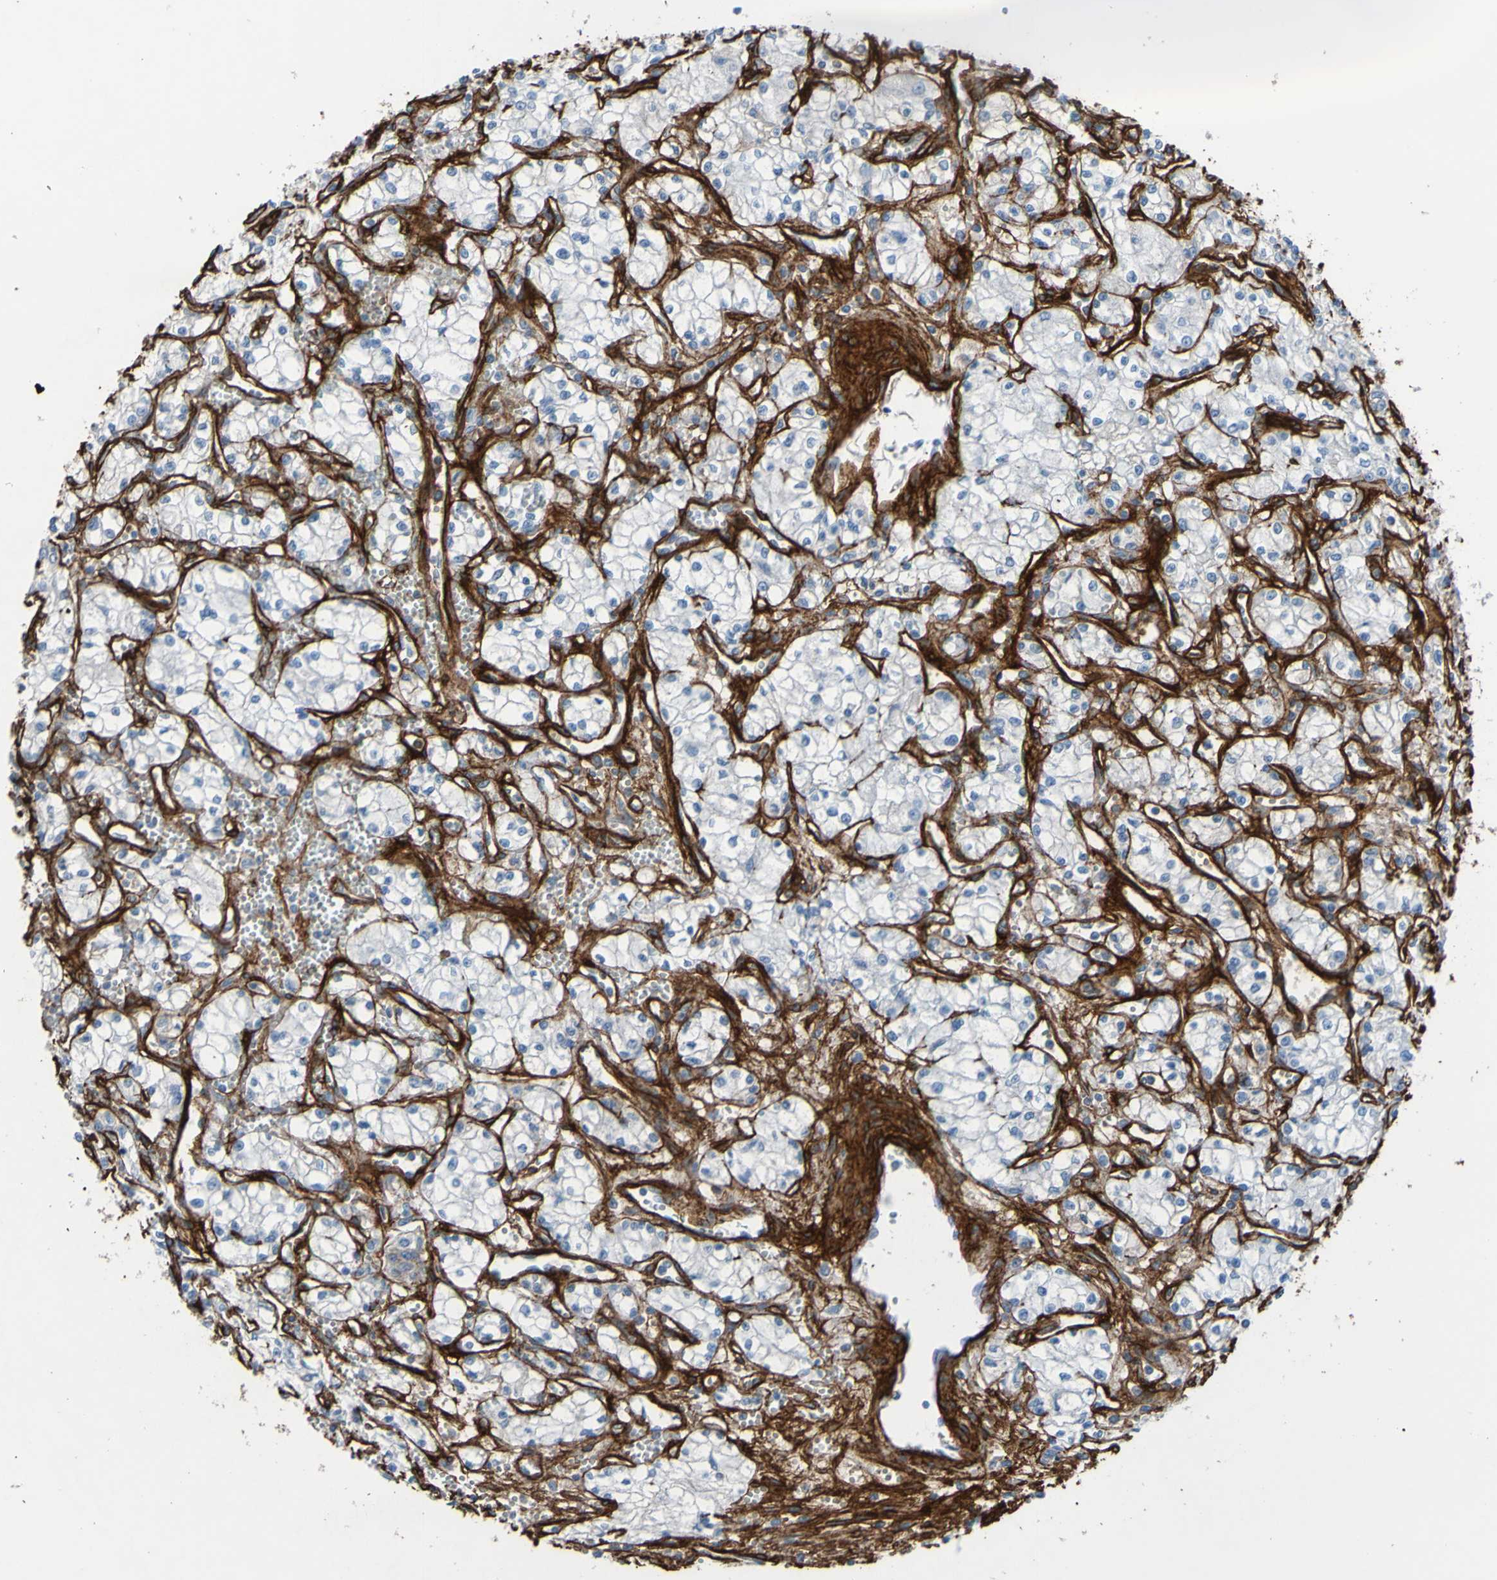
{"staining": {"intensity": "negative", "quantity": "none", "location": "none"}, "tissue": "renal cancer", "cell_type": "Tumor cells", "image_type": "cancer", "snomed": [{"axis": "morphology", "description": "Normal tissue, NOS"}, {"axis": "morphology", "description": "Adenocarcinoma, NOS"}, {"axis": "topography", "description": "Kidney"}], "caption": "Protein analysis of adenocarcinoma (renal) exhibits no significant expression in tumor cells. (Stains: DAB (3,3'-diaminobenzidine) immunohistochemistry (IHC) with hematoxylin counter stain, Microscopy: brightfield microscopy at high magnification).", "gene": "COL4A2", "patient": {"sex": "male", "age": 59}}